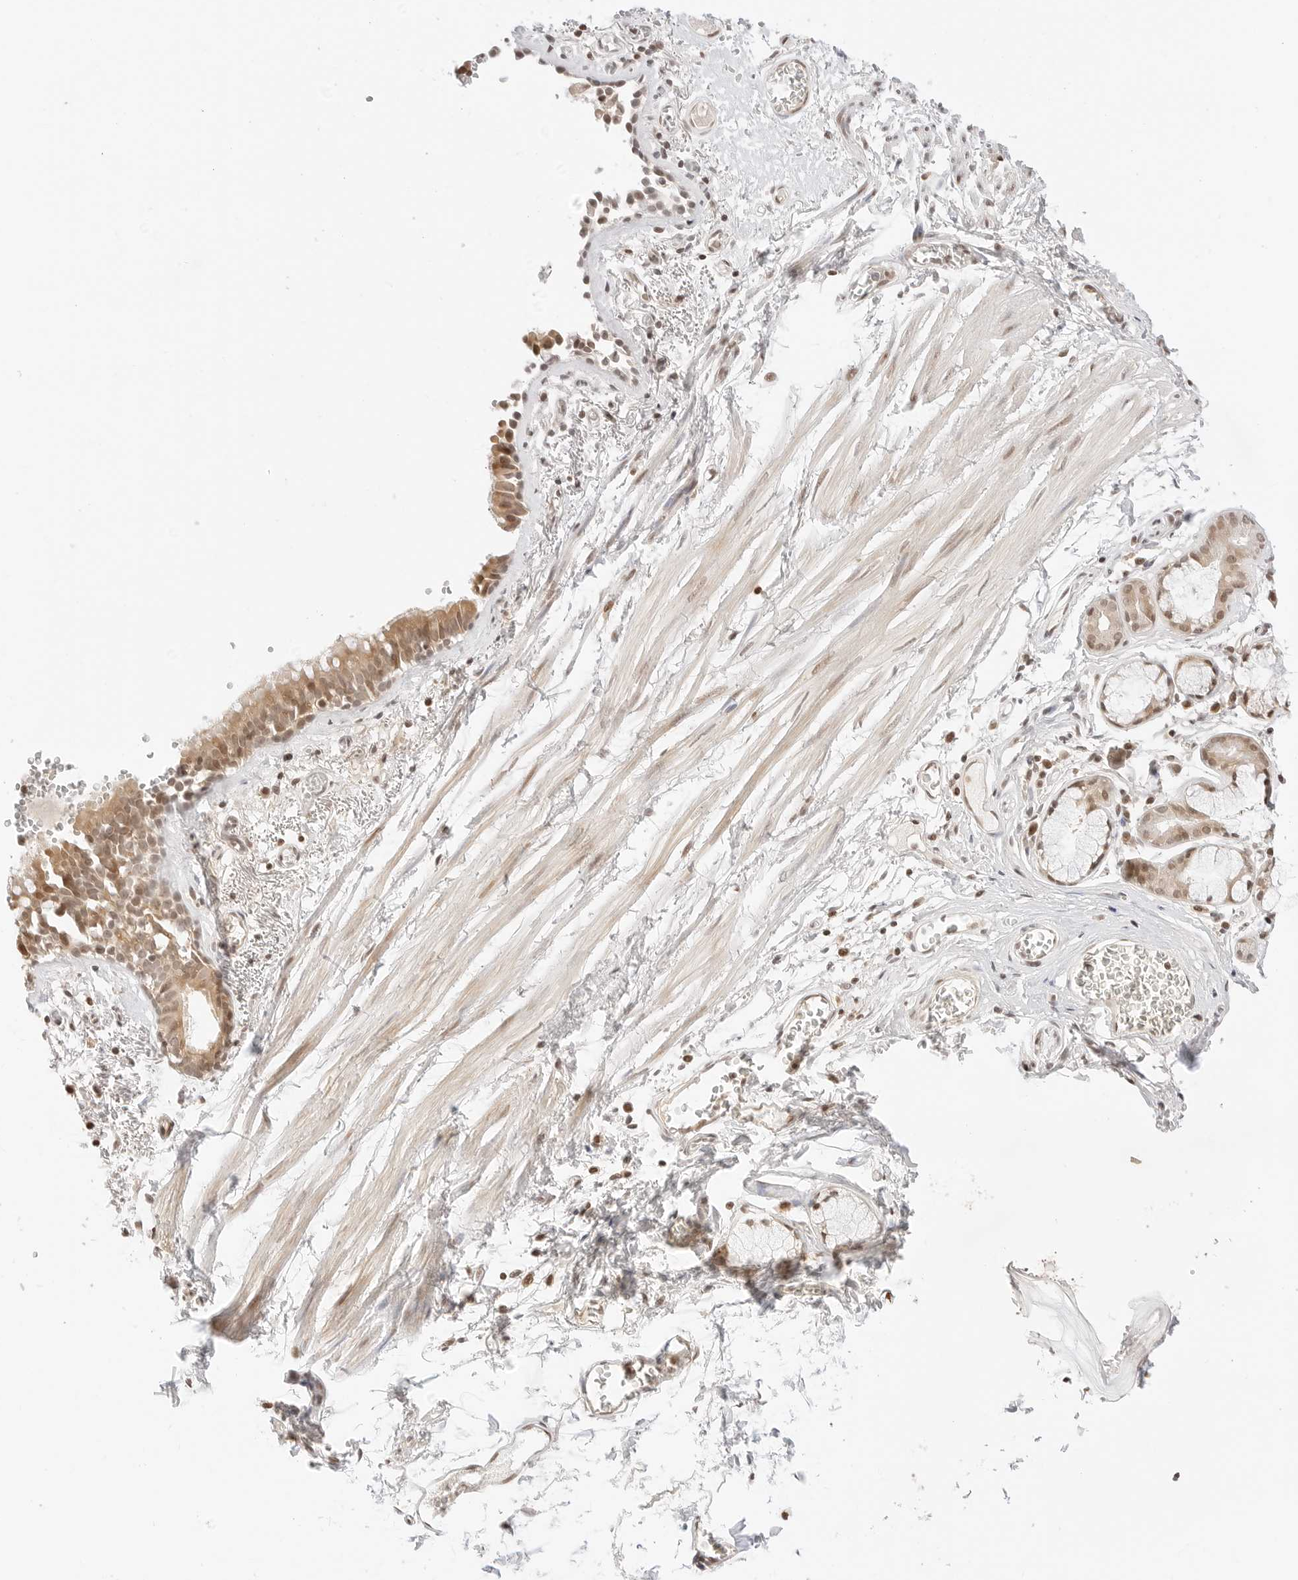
{"staining": {"intensity": "moderate", "quantity": ">75%", "location": "cytoplasmic/membranous,nuclear"}, "tissue": "bronchus", "cell_type": "Respiratory epithelial cells", "image_type": "normal", "snomed": [{"axis": "morphology", "description": "Normal tissue, NOS"}, {"axis": "topography", "description": "Bronchus"}, {"axis": "topography", "description": "Lung"}], "caption": "Bronchus stained with immunohistochemistry demonstrates moderate cytoplasmic/membranous,nuclear staining in approximately >75% of respiratory epithelial cells.", "gene": "RPS6KL1", "patient": {"sex": "male", "age": 56}}